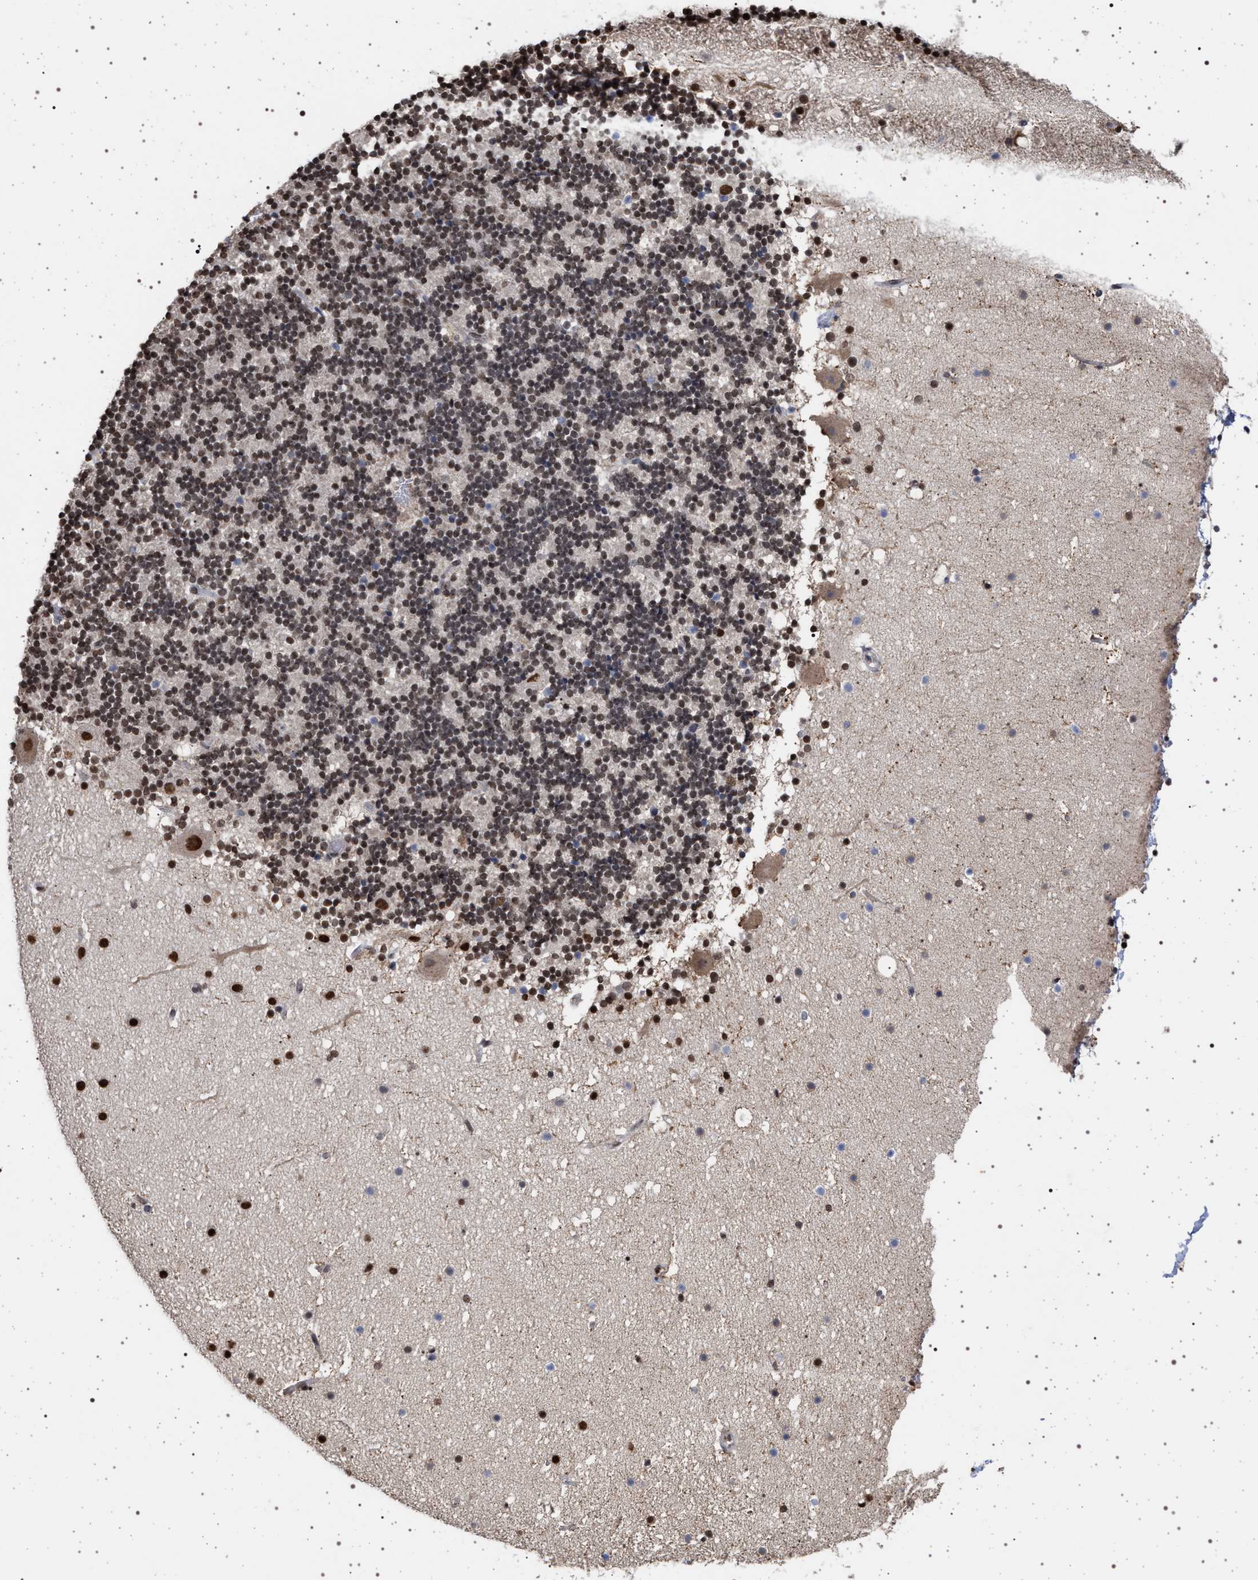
{"staining": {"intensity": "moderate", "quantity": ">75%", "location": "nuclear"}, "tissue": "cerebellum", "cell_type": "Cells in granular layer", "image_type": "normal", "snomed": [{"axis": "morphology", "description": "Normal tissue, NOS"}, {"axis": "topography", "description": "Cerebellum"}], "caption": "The immunohistochemical stain labels moderate nuclear staining in cells in granular layer of unremarkable cerebellum.", "gene": "PHF12", "patient": {"sex": "male", "age": 57}}